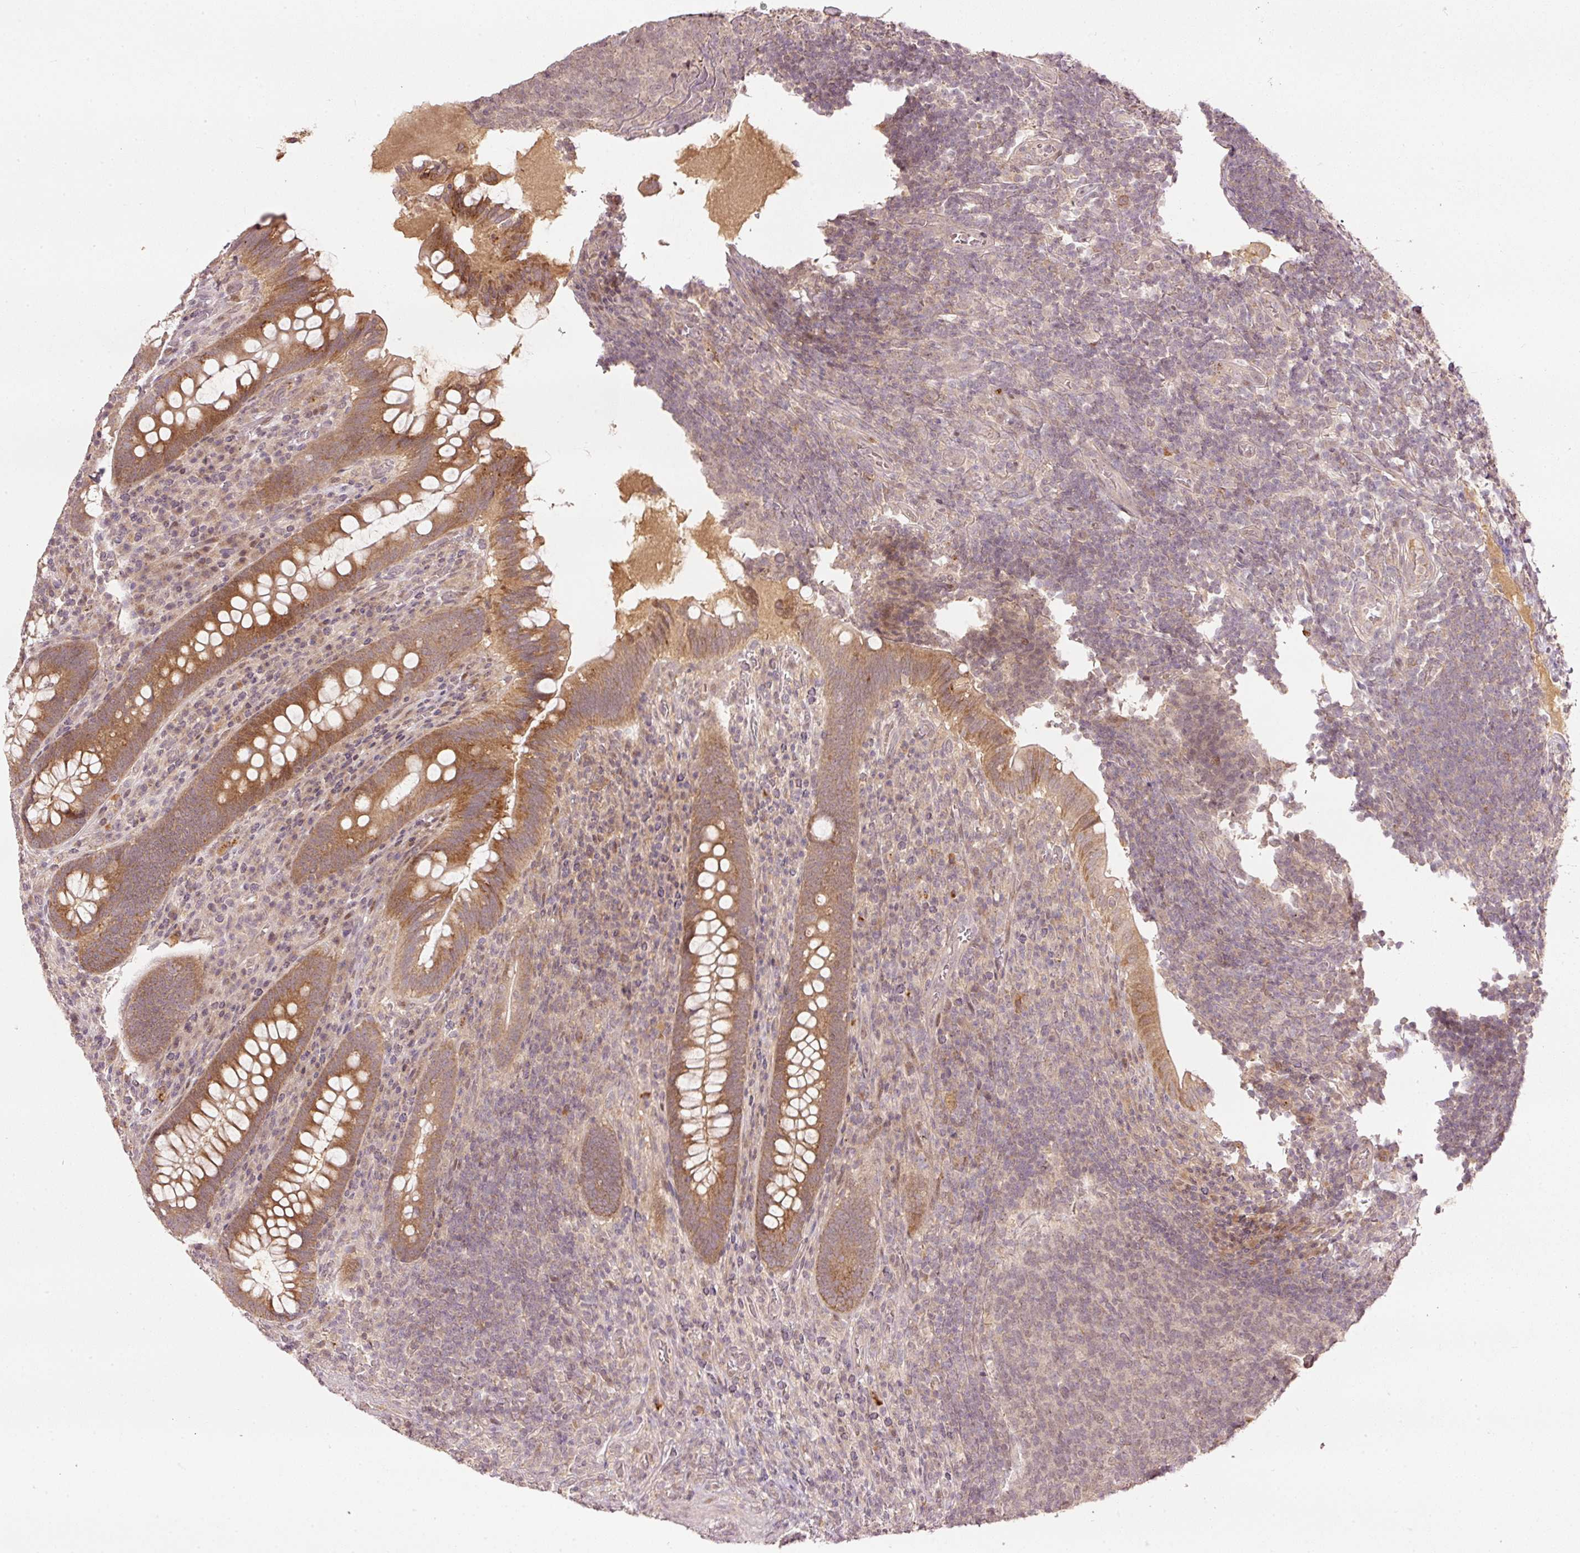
{"staining": {"intensity": "moderate", "quantity": ">75%", "location": "cytoplasmic/membranous"}, "tissue": "appendix", "cell_type": "Glandular cells", "image_type": "normal", "snomed": [{"axis": "morphology", "description": "Normal tissue, NOS"}, {"axis": "topography", "description": "Appendix"}], "caption": "Immunohistochemical staining of unremarkable appendix exhibits medium levels of moderate cytoplasmic/membranous positivity in about >75% of glandular cells. Ihc stains the protein in brown and the nuclei are stained blue.", "gene": "PCDHB1", "patient": {"sex": "female", "age": 43}}